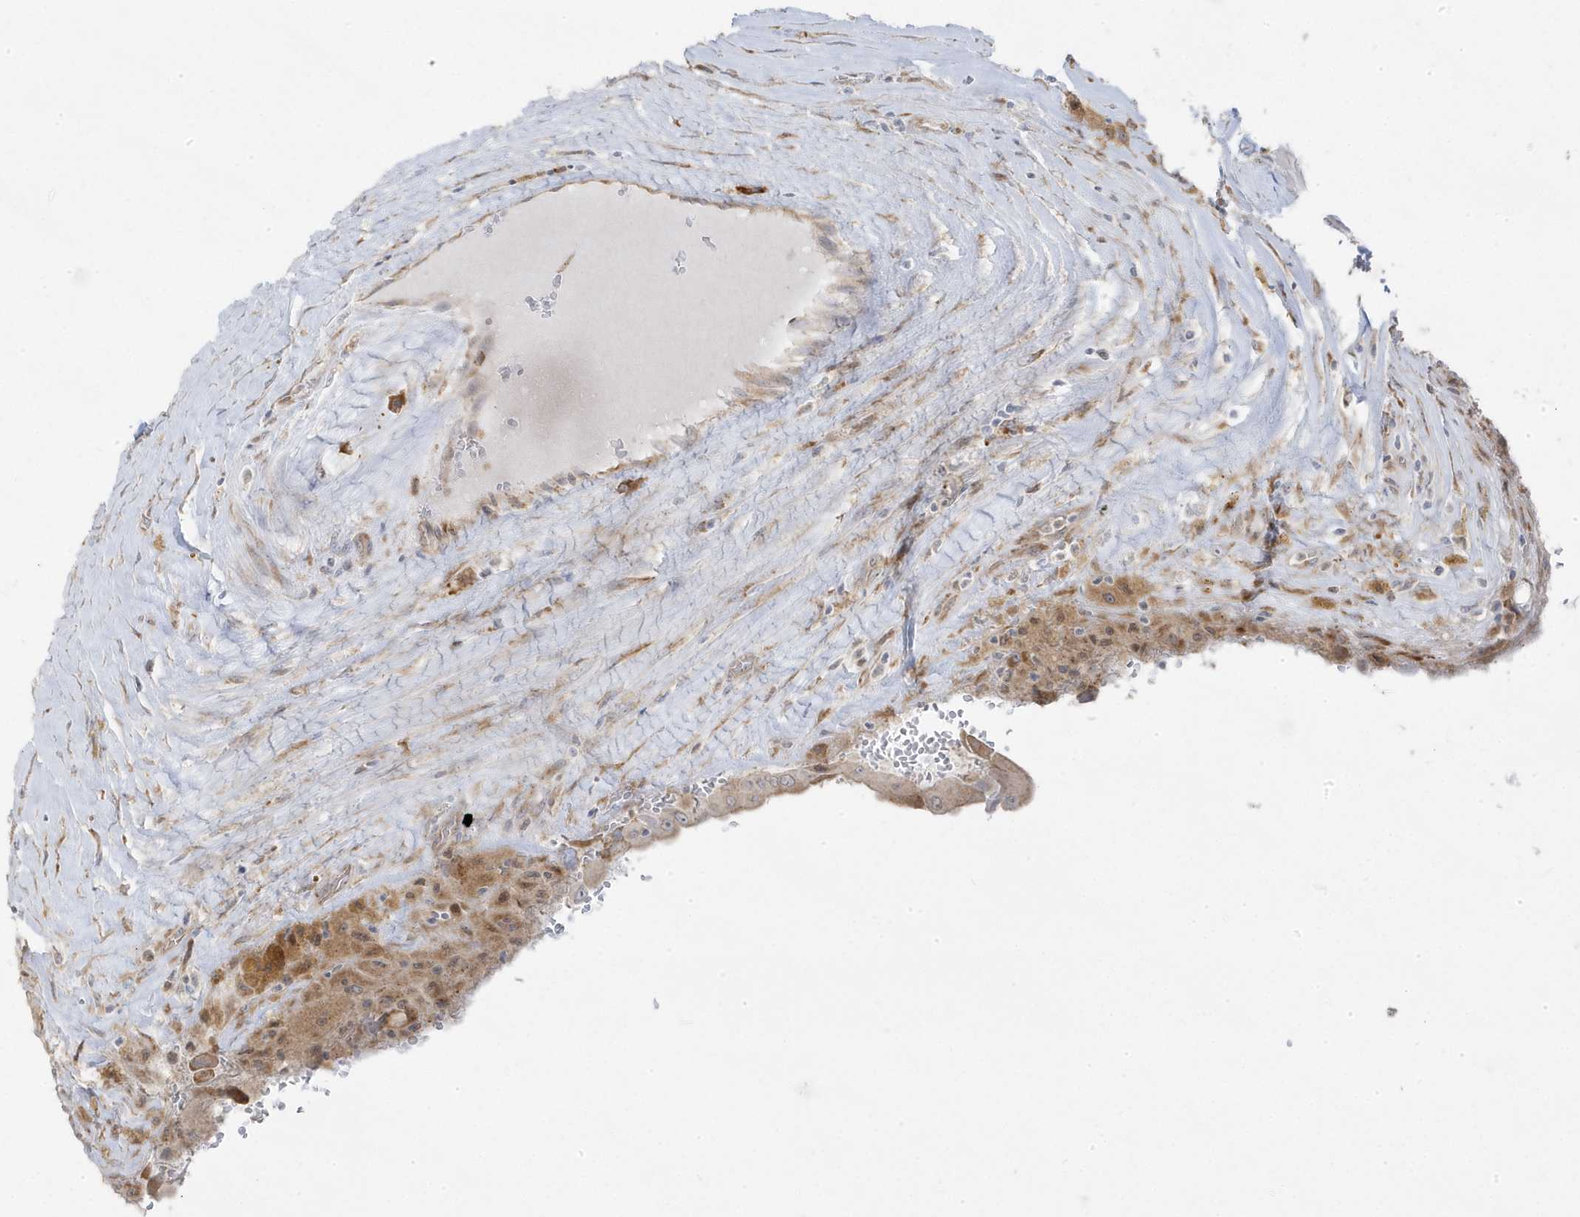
{"staining": {"intensity": "moderate", "quantity": ">75%", "location": "cytoplasmic/membranous"}, "tissue": "thyroid cancer", "cell_type": "Tumor cells", "image_type": "cancer", "snomed": [{"axis": "morphology", "description": "Papillary adenocarcinoma, NOS"}, {"axis": "topography", "description": "Thyroid gland"}], "caption": "Immunohistochemistry (DAB (3,3'-diaminobenzidine)) staining of human papillary adenocarcinoma (thyroid) reveals moderate cytoplasmic/membranous protein expression in approximately >75% of tumor cells. (Stains: DAB (3,3'-diaminobenzidine) in brown, nuclei in blue, Microscopy: brightfield microscopy at high magnification).", "gene": "ZNF654", "patient": {"sex": "male", "age": 77}}